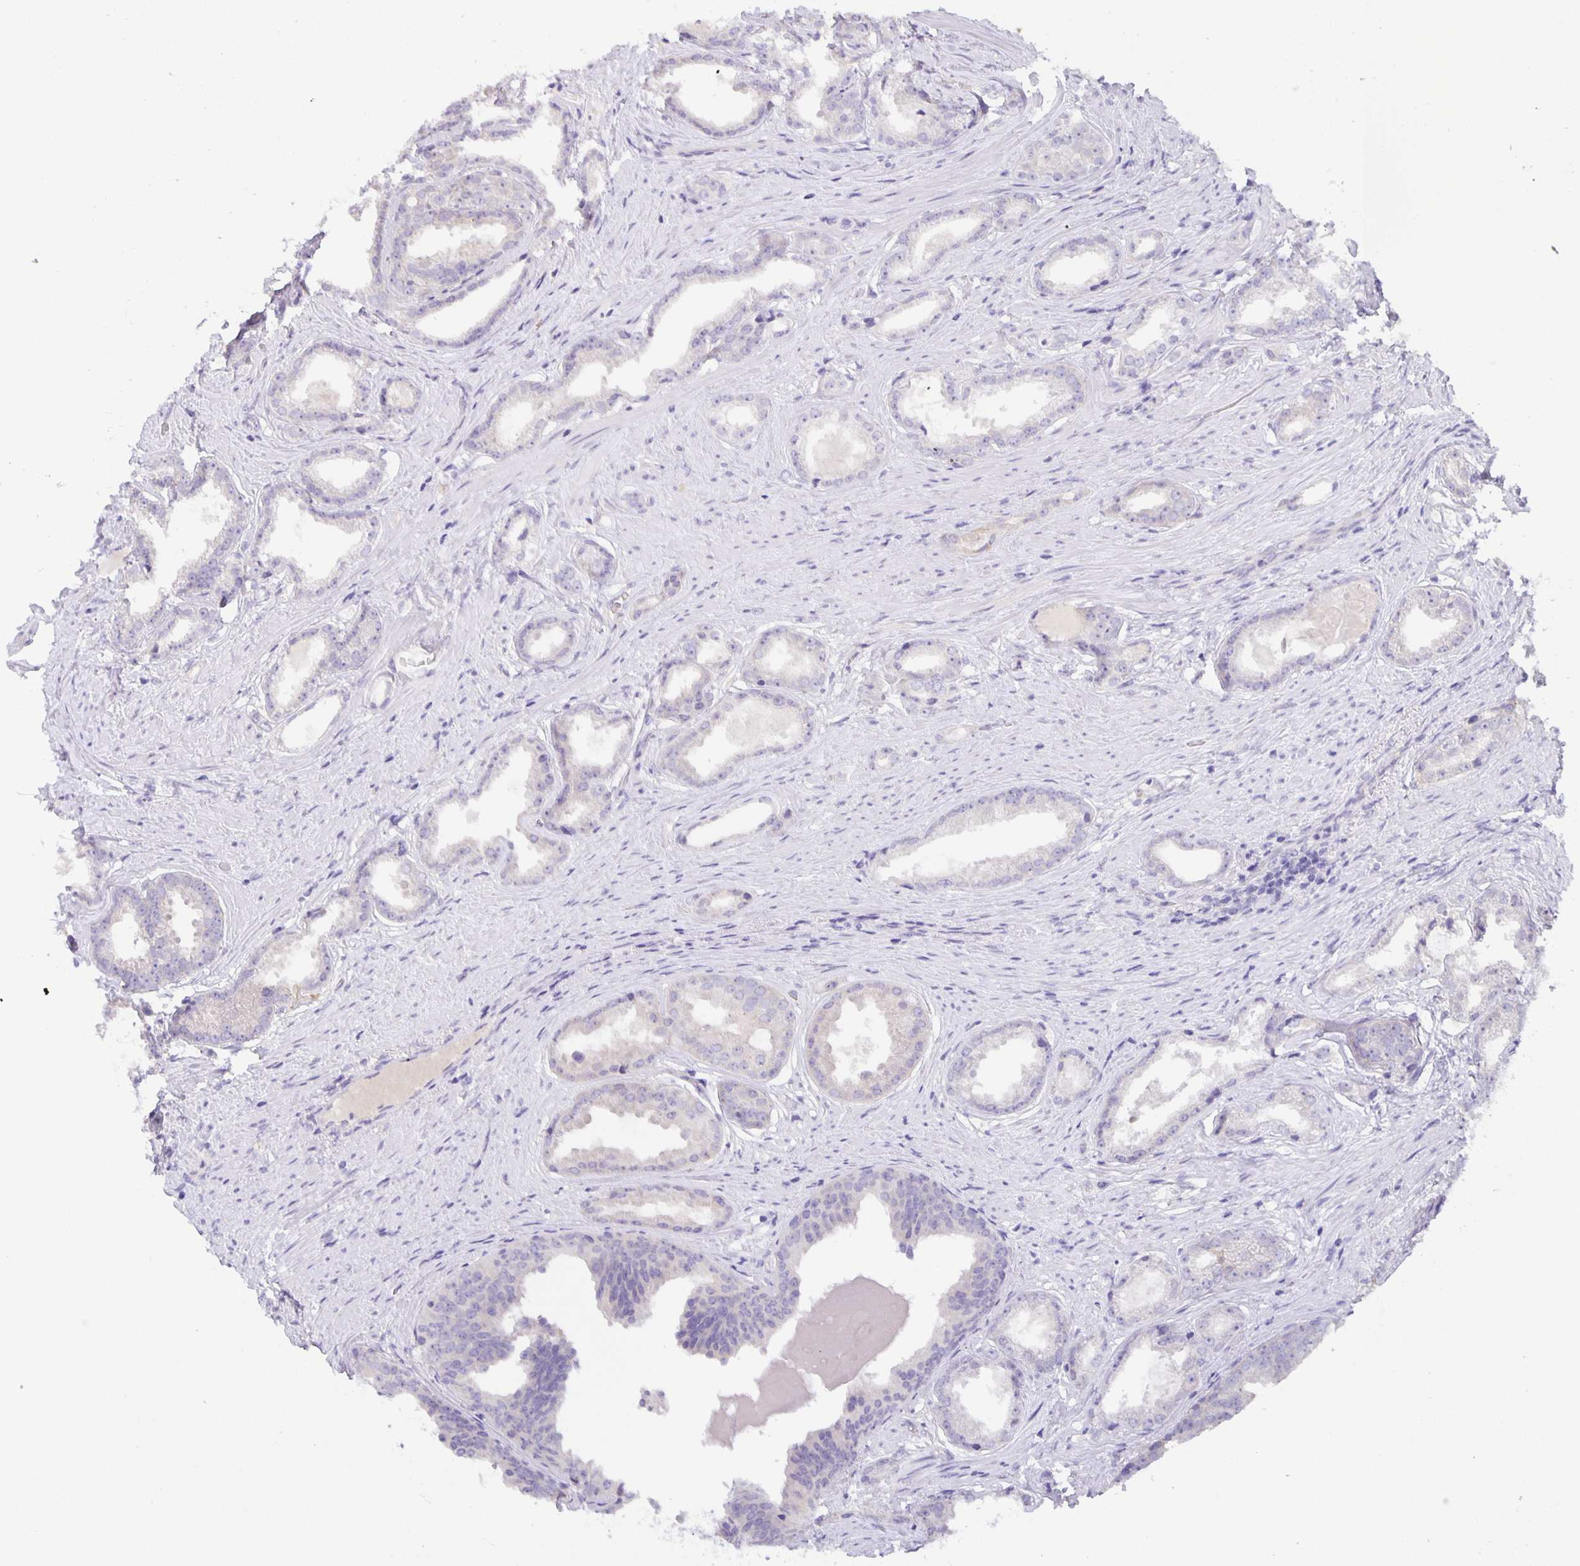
{"staining": {"intensity": "negative", "quantity": "none", "location": "none"}, "tissue": "prostate cancer", "cell_type": "Tumor cells", "image_type": "cancer", "snomed": [{"axis": "morphology", "description": "Adenocarcinoma, Low grade"}, {"axis": "topography", "description": "Prostate"}], "caption": "High power microscopy photomicrograph of an immunohistochemistry (IHC) image of prostate cancer (adenocarcinoma (low-grade)), revealing no significant positivity in tumor cells. Brightfield microscopy of immunohistochemistry (IHC) stained with DAB (brown) and hematoxylin (blue), captured at high magnification.", "gene": "PTPN3", "patient": {"sex": "male", "age": 65}}